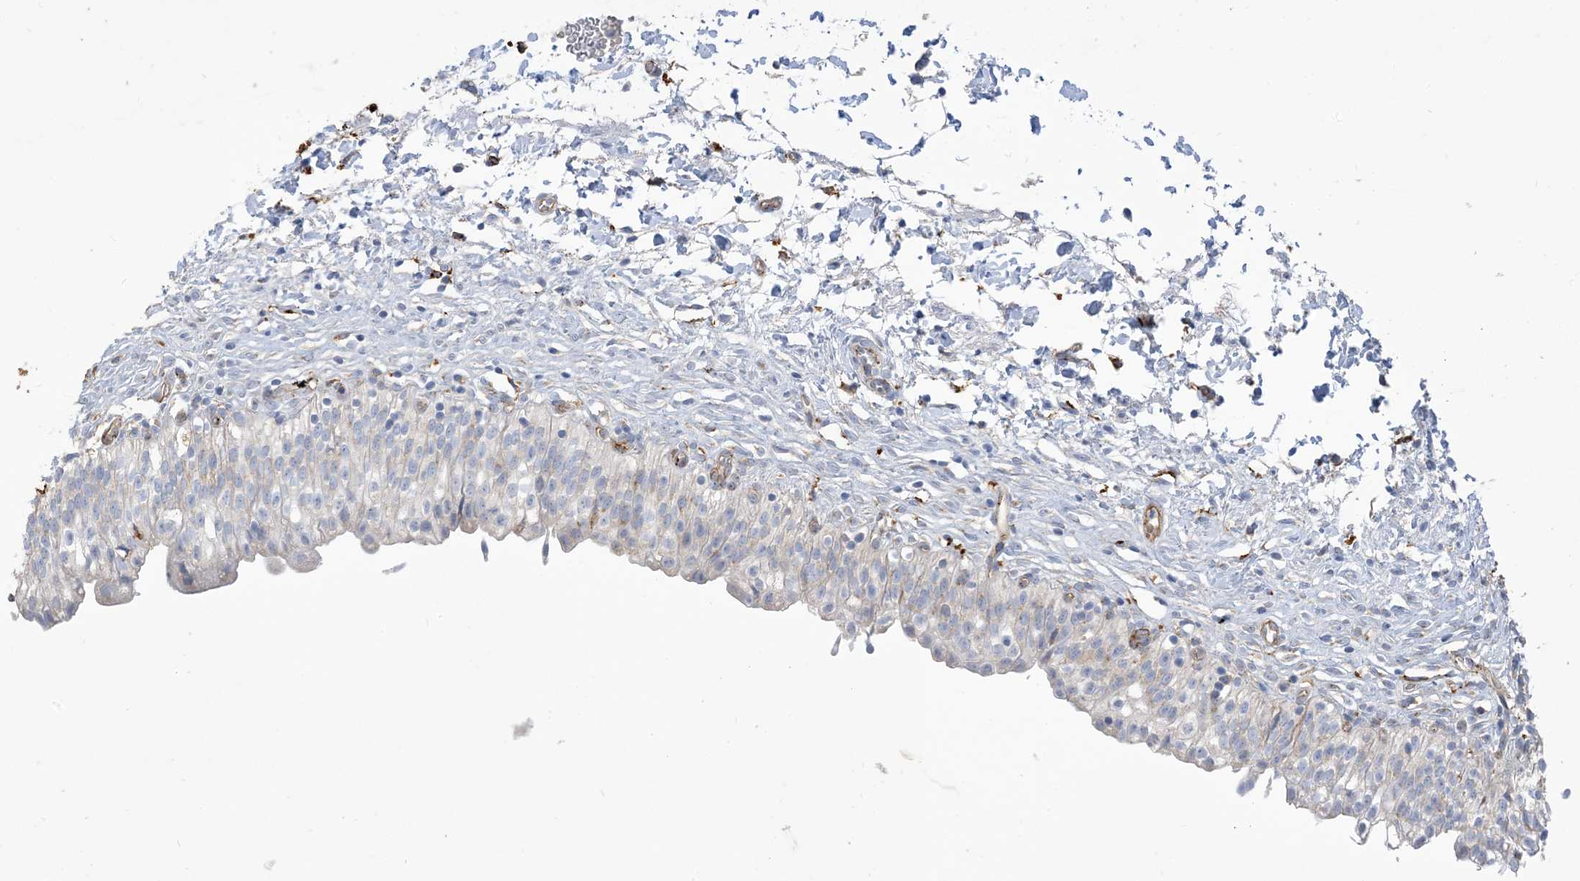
{"staining": {"intensity": "moderate", "quantity": "<25%", "location": "cytoplasmic/membranous"}, "tissue": "urinary bladder", "cell_type": "Urothelial cells", "image_type": "normal", "snomed": [{"axis": "morphology", "description": "Normal tissue, NOS"}, {"axis": "topography", "description": "Urinary bladder"}], "caption": "The image shows a brown stain indicating the presence of a protein in the cytoplasmic/membranous of urothelial cells in urinary bladder. (DAB (3,3'-diaminobenzidine) = brown stain, brightfield microscopy at high magnification).", "gene": "PEAR1", "patient": {"sex": "male", "age": 55}}